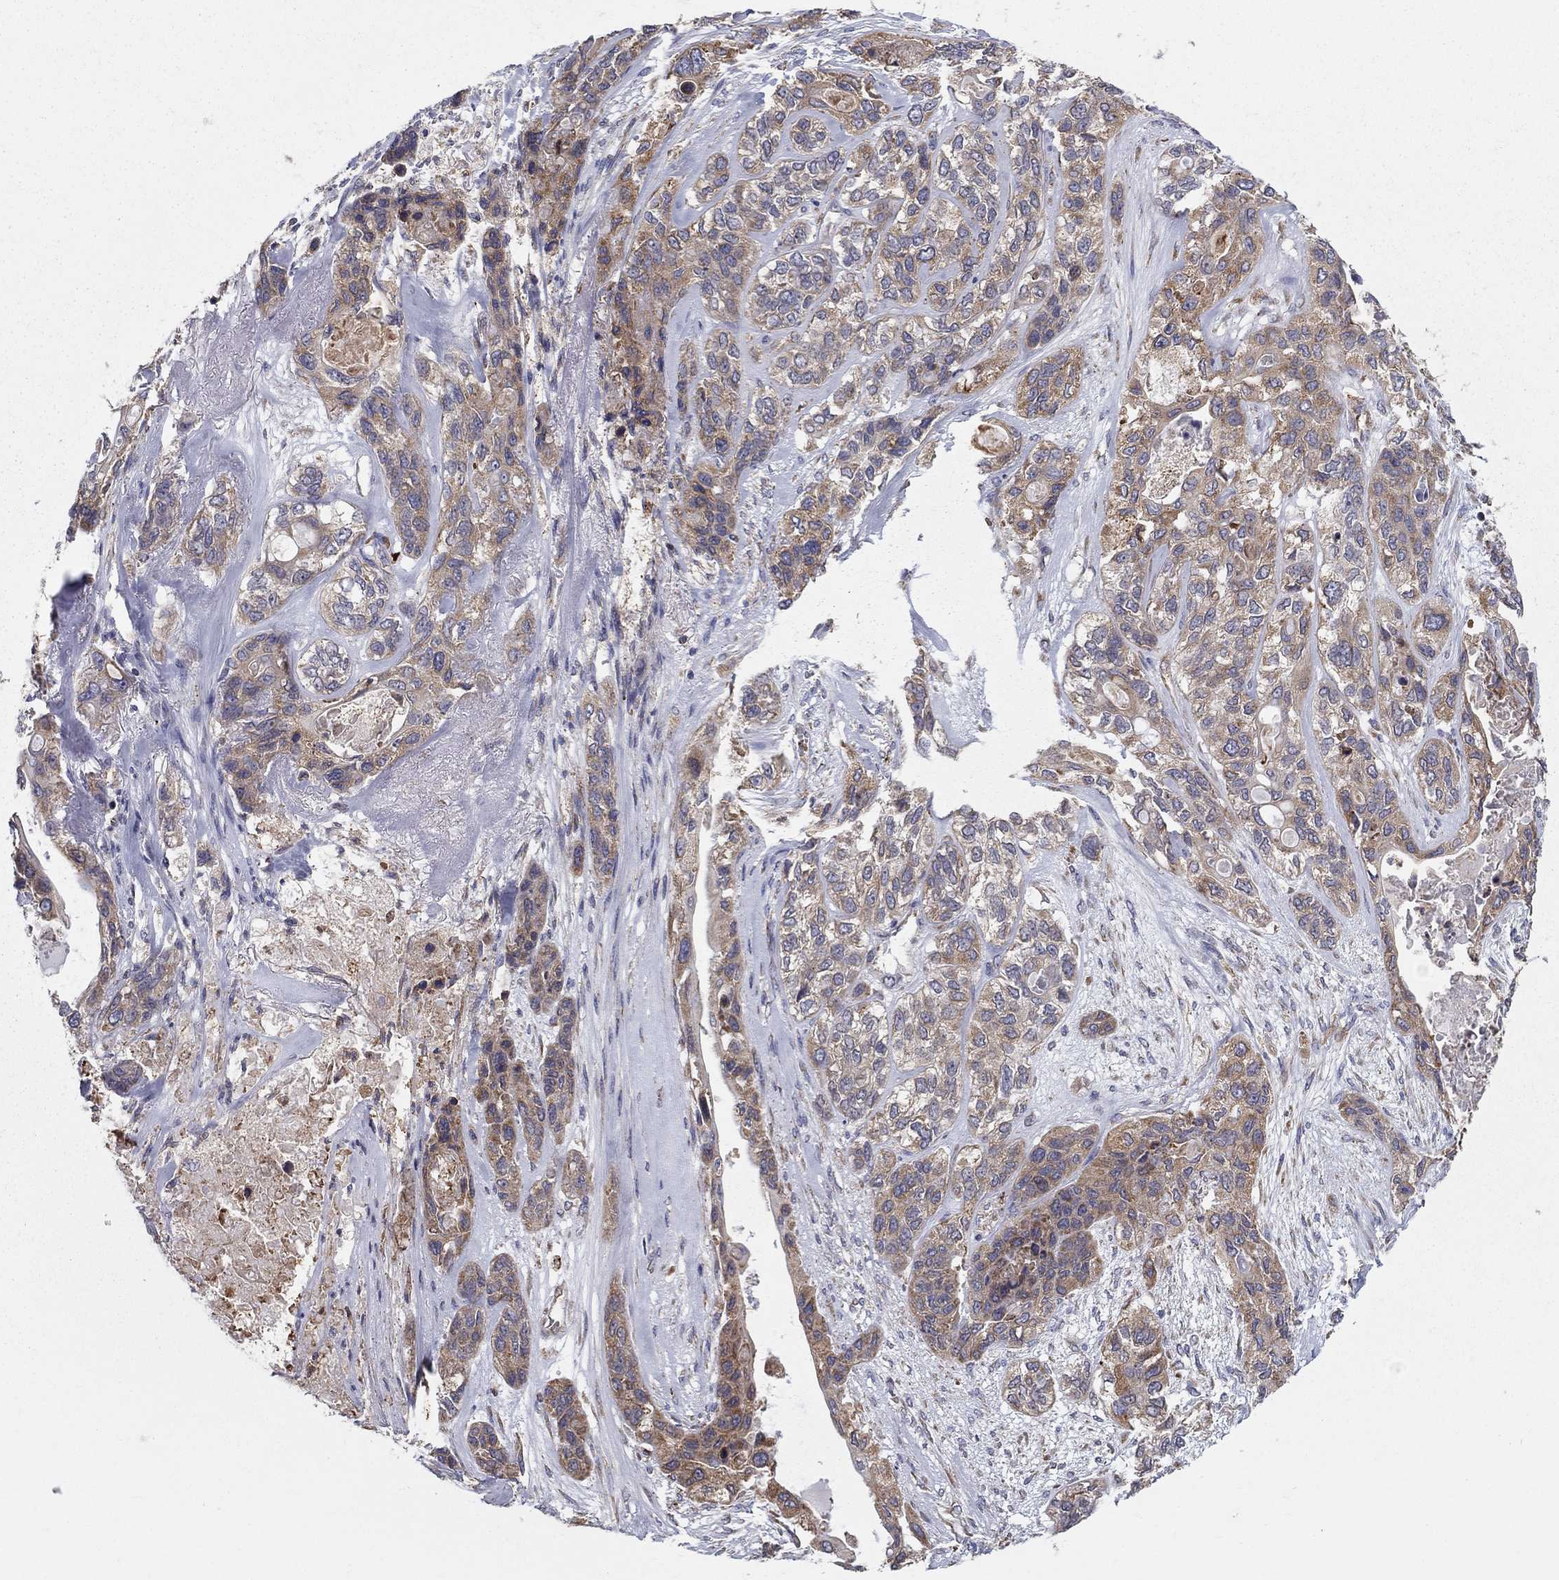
{"staining": {"intensity": "moderate", "quantity": ">75%", "location": "cytoplasmic/membranous"}, "tissue": "lung cancer", "cell_type": "Tumor cells", "image_type": "cancer", "snomed": [{"axis": "morphology", "description": "Squamous cell carcinoma, NOS"}, {"axis": "topography", "description": "Lung"}], "caption": "Lung cancer (squamous cell carcinoma) stained with a brown dye reveals moderate cytoplasmic/membranous positive expression in about >75% of tumor cells.", "gene": "PRDX4", "patient": {"sex": "female", "age": 70}}